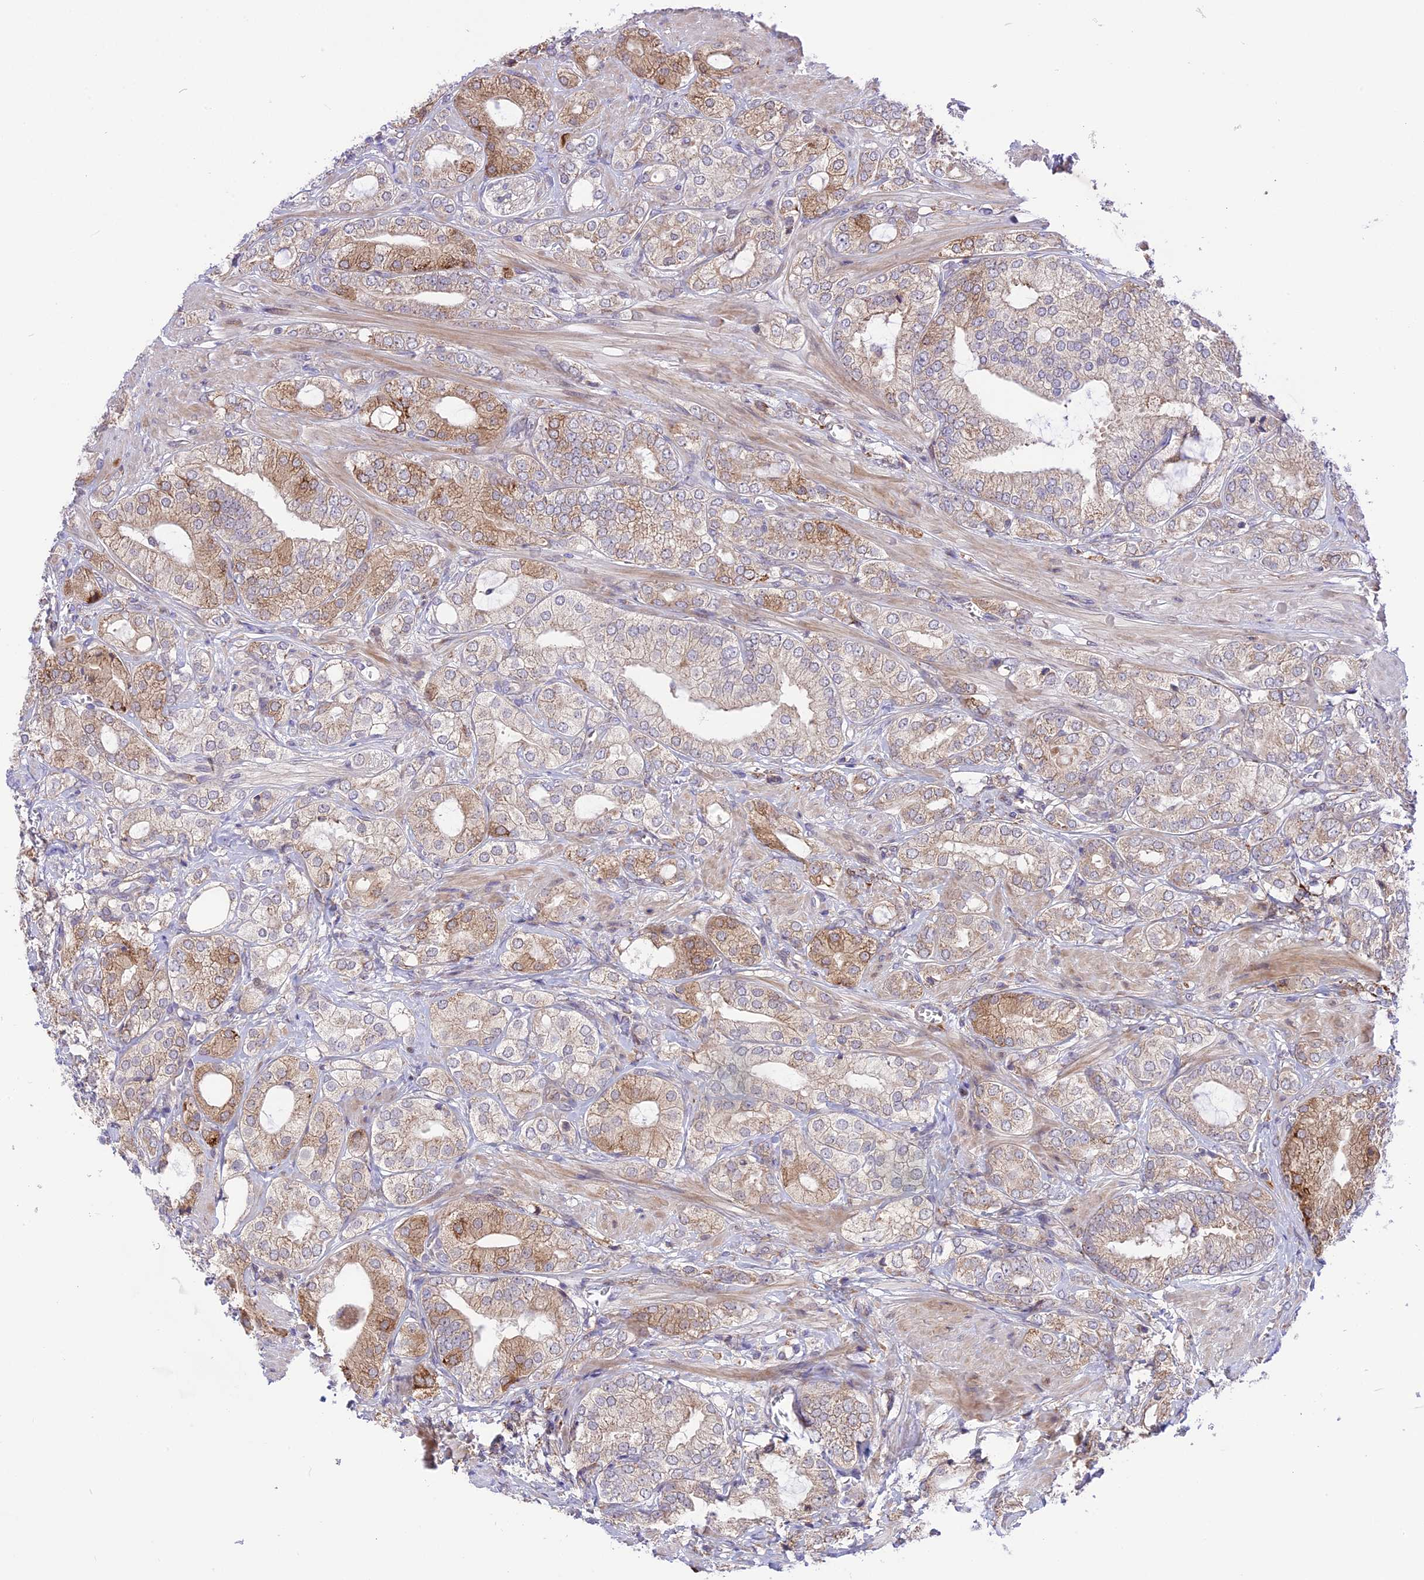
{"staining": {"intensity": "moderate", "quantity": "<25%", "location": "cytoplasmic/membranous"}, "tissue": "prostate cancer", "cell_type": "Tumor cells", "image_type": "cancer", "snomed": [{"axis": "morphology", "description": "Adenocarcinoma, High grade"}, {"axis": "topography", "description": "Prostate"}], "caption": "The histopathology image displays a brown stain indicating the presence of a protein in the cytoplasmic/membranous of tumor cells in prostate cancer.", "gene": "ARMCX6", "patient": {"sex": "male", "age": 50}}